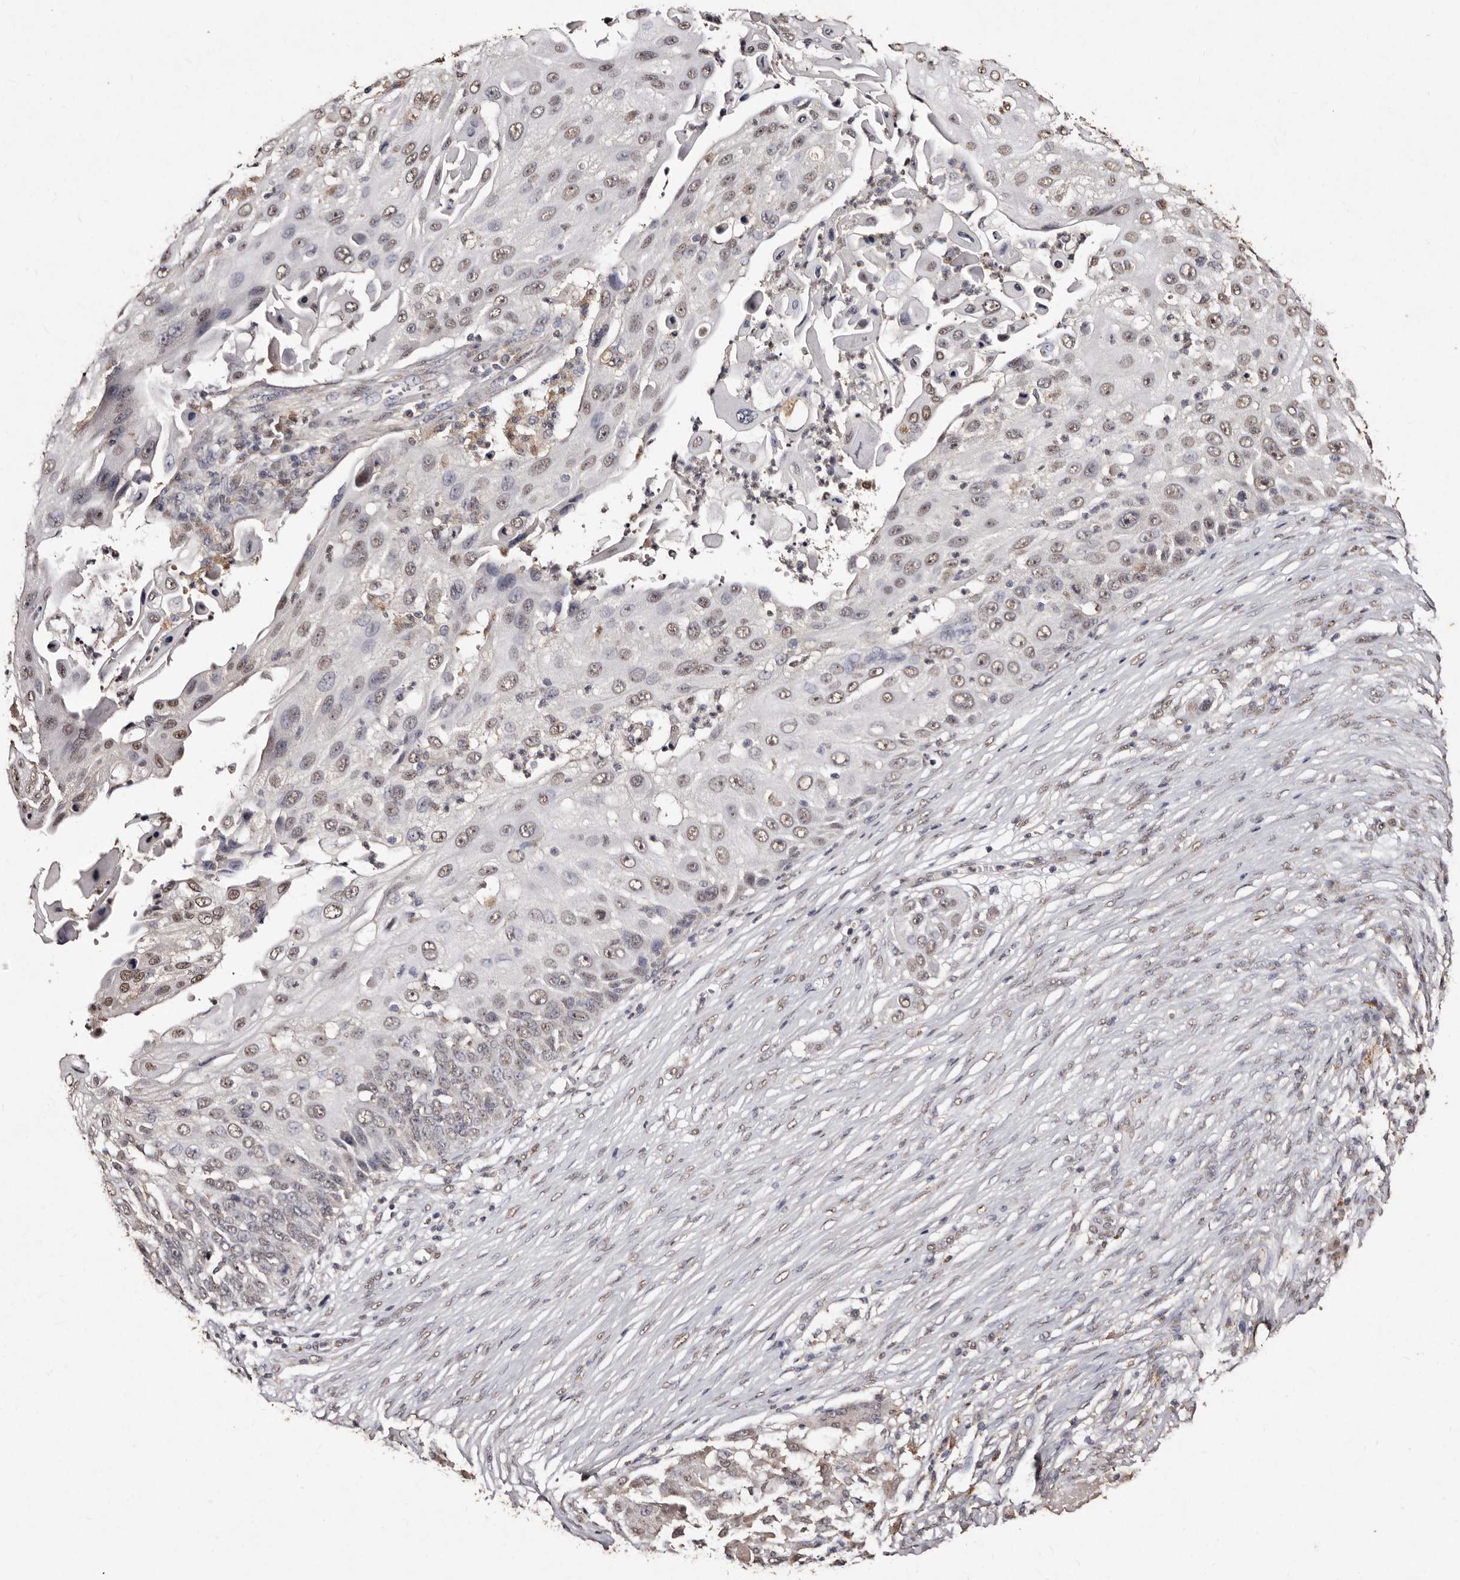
{"staining": {"intensity": "weak", "quantity": ">75%", "location": "nuclear"}, "tissue": "skin cancer", "cell_type": "Tumor cells", "image_type": "cancer", "snomed": [{"axis": "morphology", "description": "Squamous cell carcinoma, NOS"}, {"axis": "topography", "description": "Skin"}], "caption": "Approximately >75% of tumor cells in squamous cell carcinoma (skin) show weak nuclear protein positivity as visualized by brown immunohistochemical staining.", "gene": "ERBB4", "patient": {"sex": "female", "age": 44}}